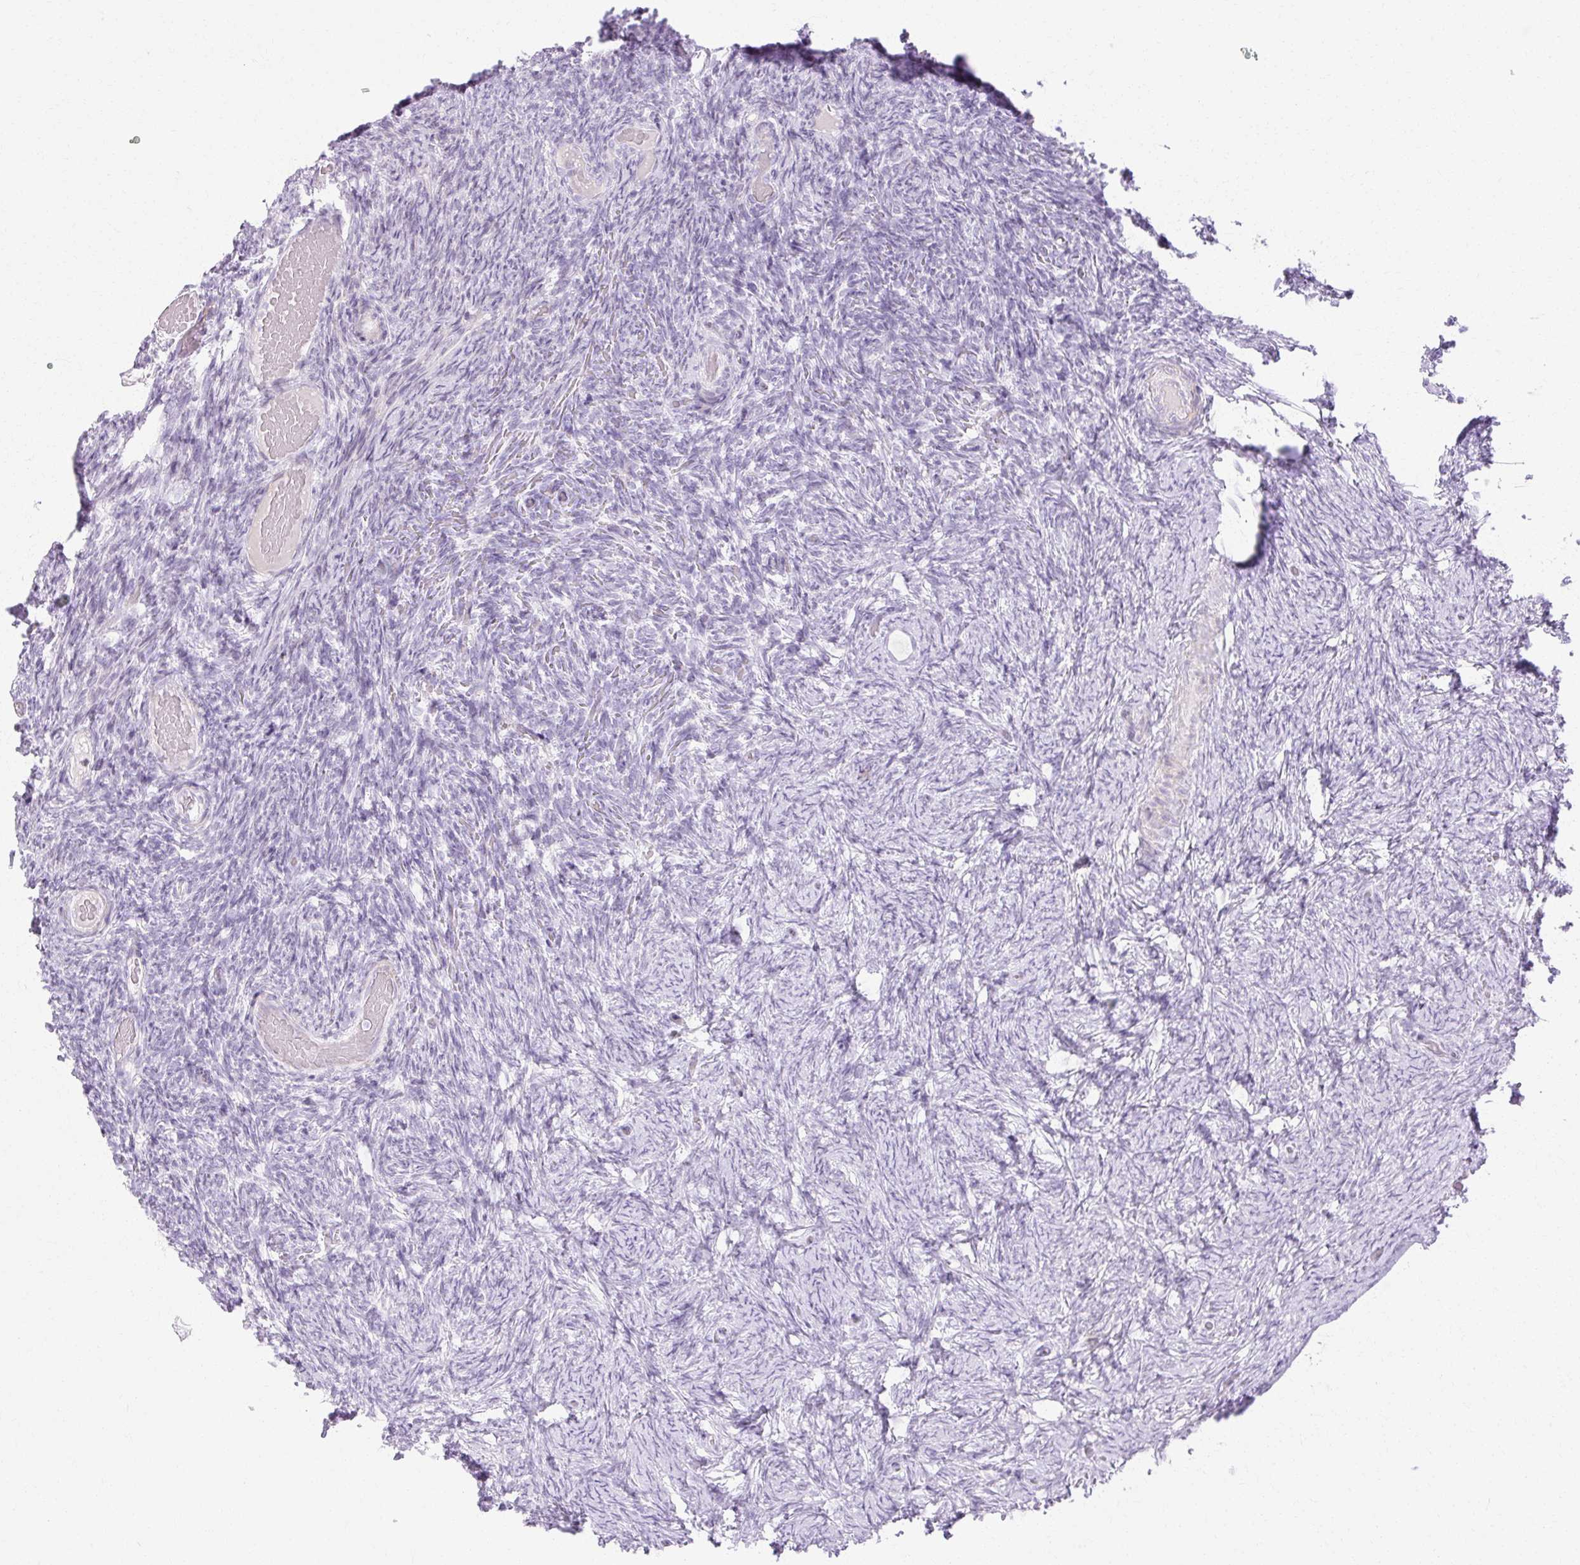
{"staining": {"intensity": "negative", "quantity": "none", "location": "none"}, "tissue": "ovary", "cell_type": "Ovarian stroma cells", "image_type": "normal", "snomed": [{"axis": "morphology", "description": "Normal tissue, NOS"}, {"axis": "topography", "description": "Ovary"}], "caption": "Ovary was stained to show a protein in brown. There is no significant expression in ovarian stroma cells. Nuclei are stained in blue.", "gene": "C3orf49", "patient": {"sex": "female", "age": 34}}